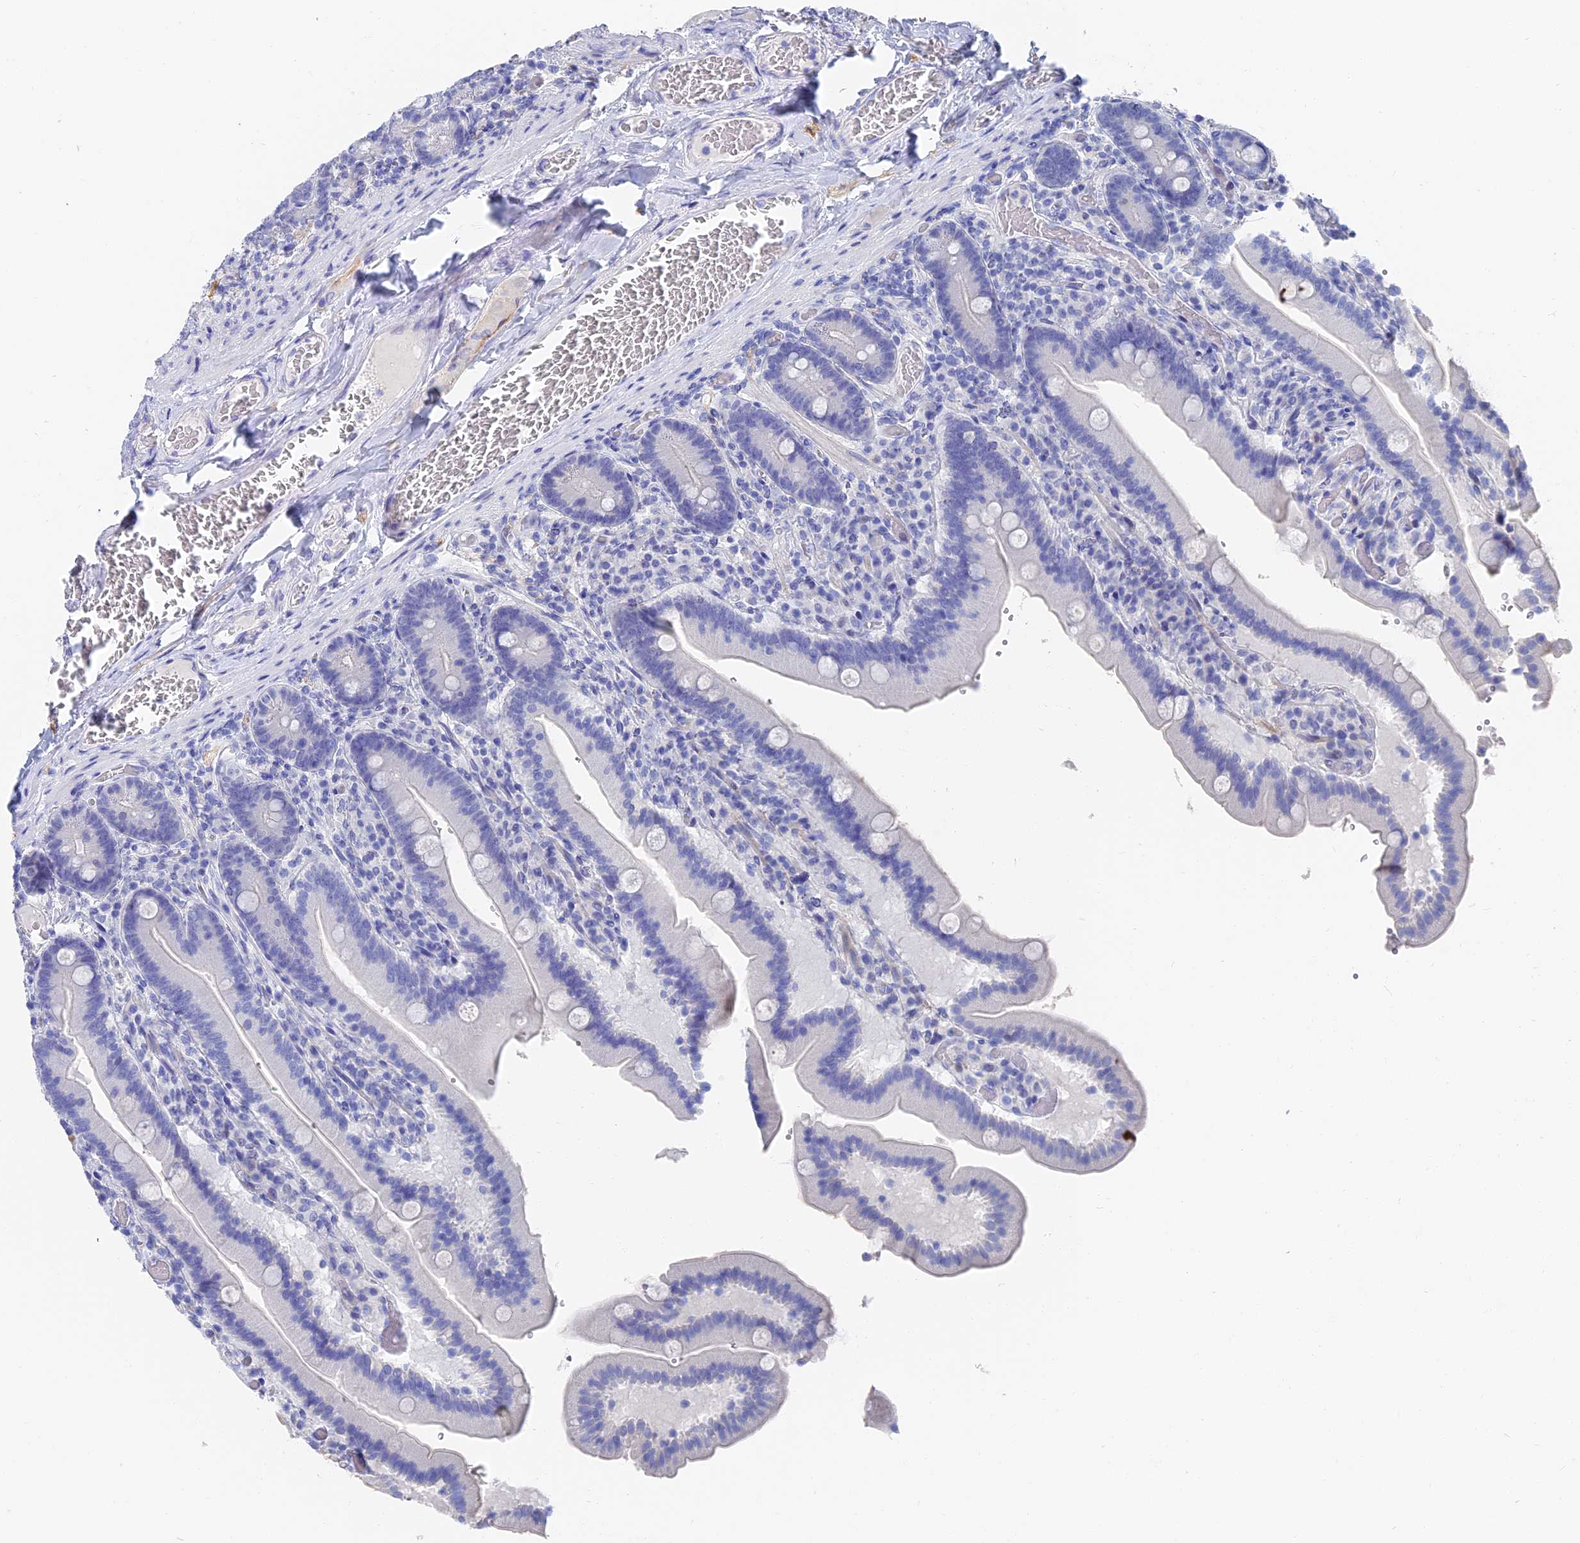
{"staining": {"intensity": "negative", "quantity": "none", "location": "none"}, "tissue": "duodenum", "cell_type": "Glandular cells", "image_type": "normal", "snomed": [{"axis": "morphology", "description": "Normal tissue, NOS"}, {"axis": "topography", "description": "Duodenum"}], "caption": "Duodenum was stained to show a protein in brown. There is no significant staining in glandular cells. (Brightfield microscopy of DAB immunohistochemistry at high magnification).", "gene": "VPS33B", "patient": {"sex": "female", "age": 62}}